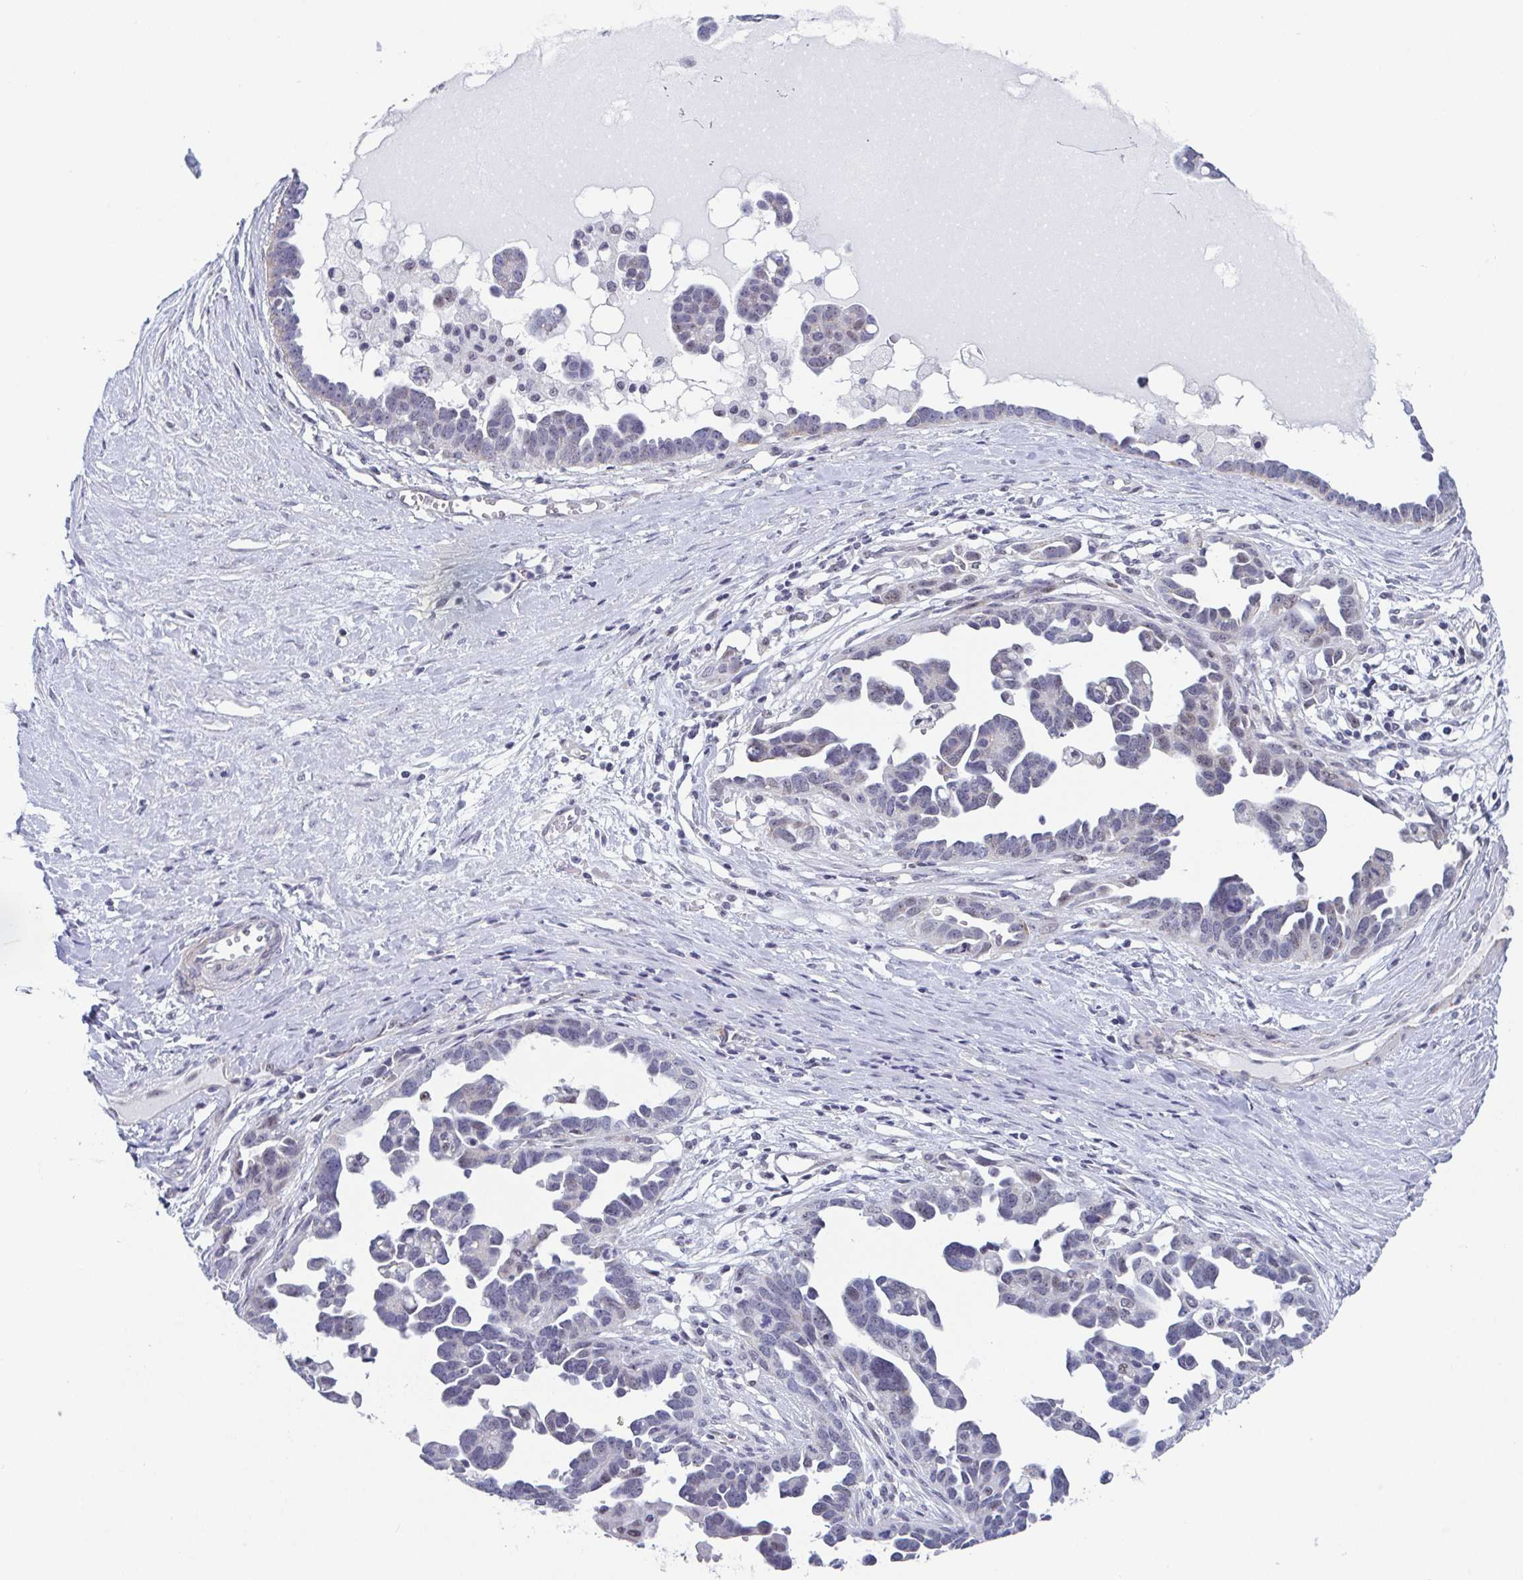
{"staining": {"intensity": "negative", "quantity": "none", "location": "none"}, "tissue": "ovarian cancer", "cell_type": "Tumor cells", "image_type": "cancer", "snomed": [{"axis": "morphology", "description": "Cystadenocarcinoma, serous, NOS"}, {"axis": "topography", "description": "Ovary"}], "caption": "Tumor cells are negative for protein expression in human ovarian serous cystadenocarcinoma.", "gene": "EXOSC7", "patient": {"sex": "female", "age": 54}}